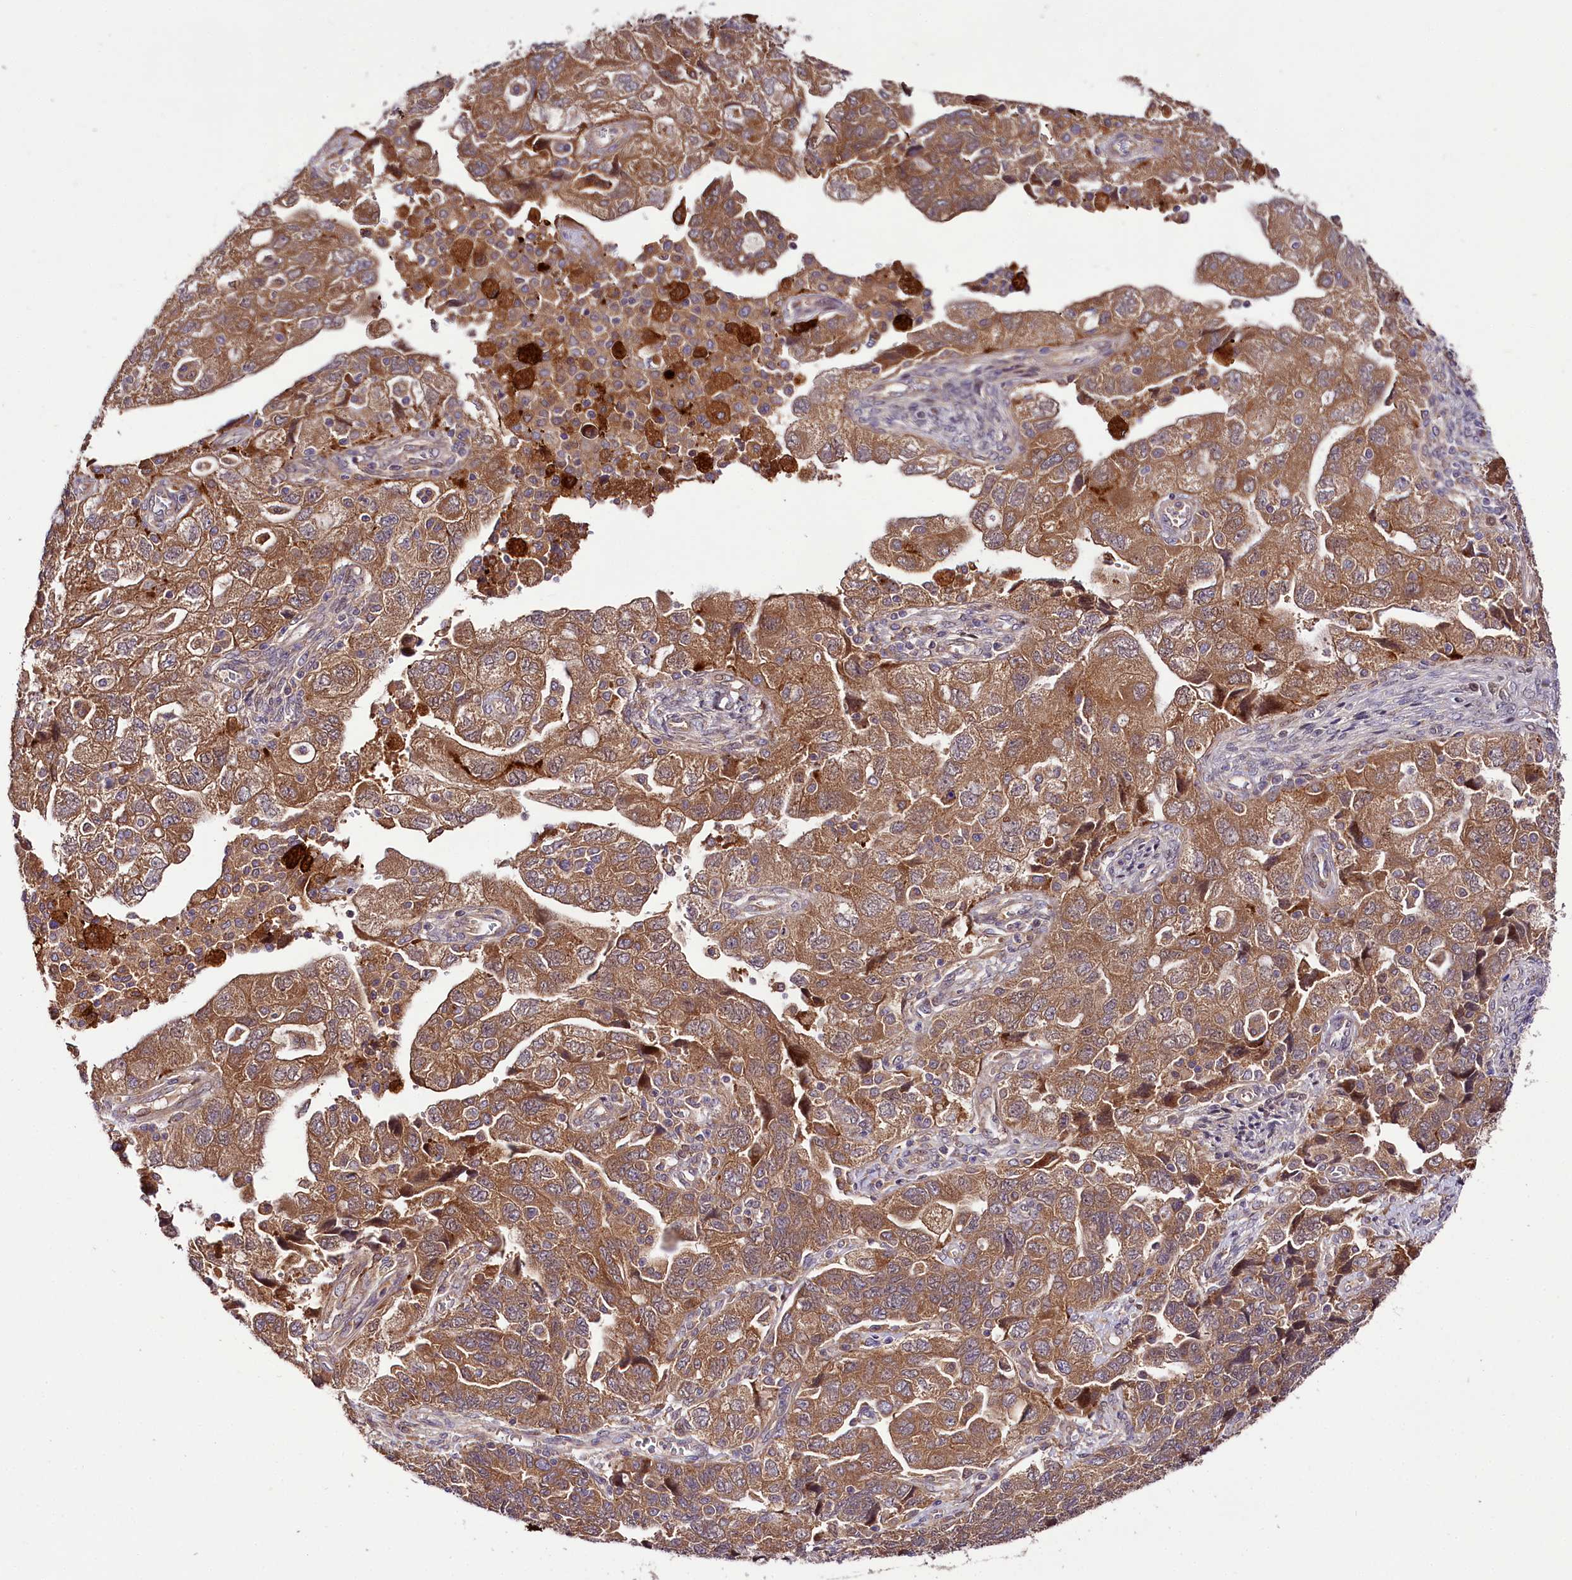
{"staining": {"intensity": "moderate", "quantity": ">75%", "location": "cytoplasmic/membranous"}, "tissue": "ovarian cancer", "cell_type": "Tumor cells", "image_type": "cancer", "snomed": [{"axis": "morphology", "description": "Carcinoma, NOS"}, {"axis": "morphology", "description": "Cystadenocarcinoma, serous, NOS"}, {"axis": "topography", "description": "Ovary"}], "caption": "An image of human ovarian cancer stained for a protein shows moderate cytoplasmic/membranous brown staining in tumor cells.", "gene": "NAA25", "patient": {"sex": "female", "age": 69}}